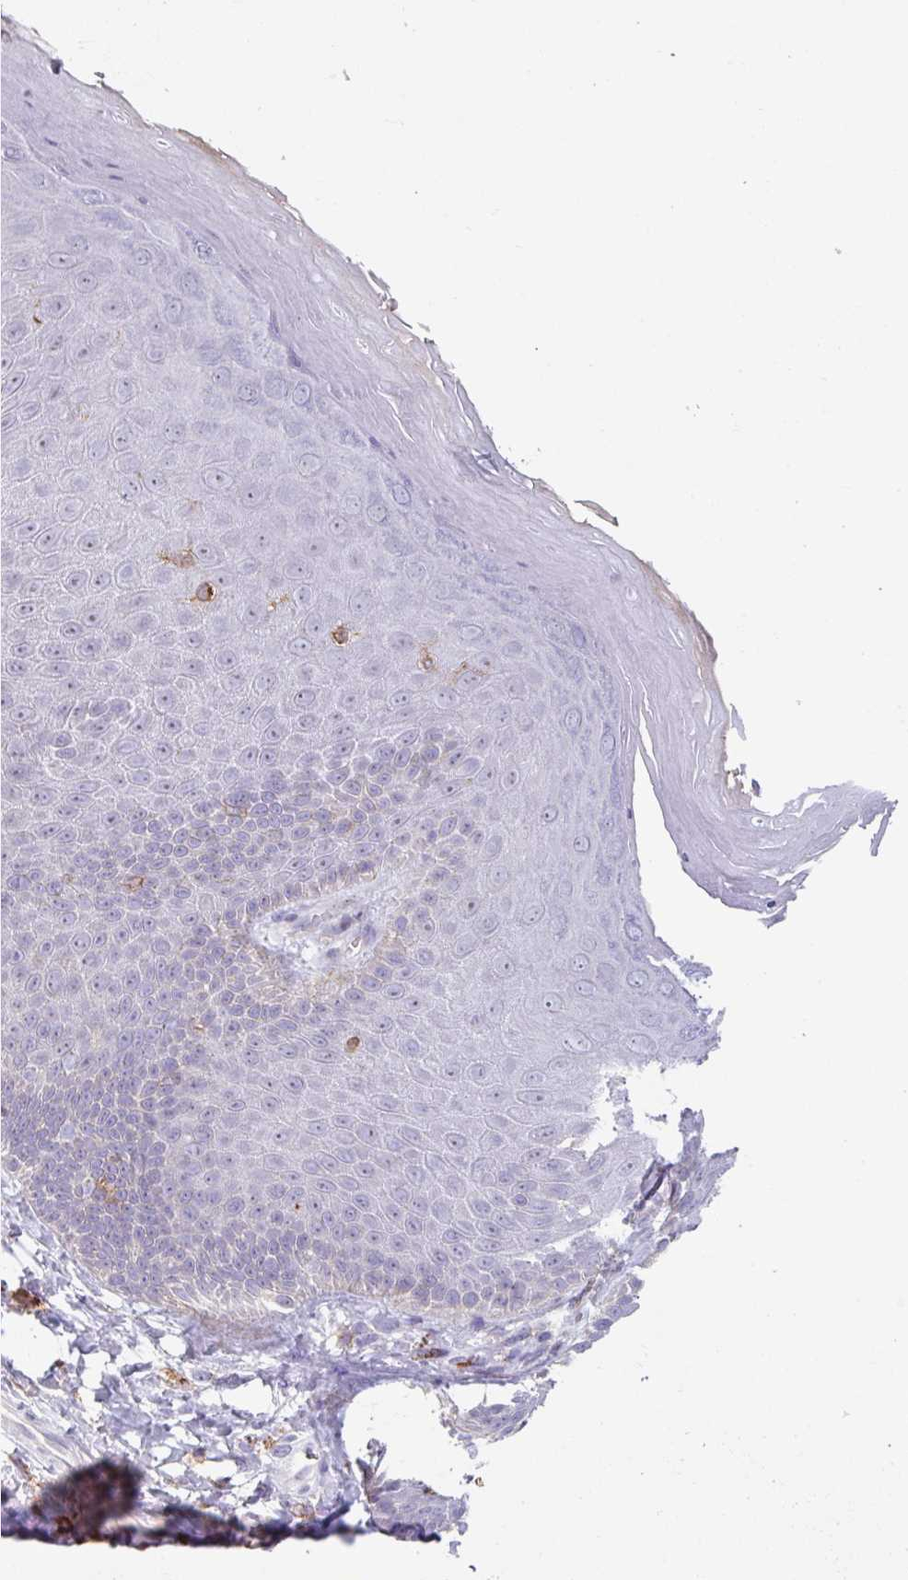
{"staining": {"intensity": "negative", "quantity": "none", "location": "none"}, "tissue": "skin", "cell_type": "Epidermal cells", "image_type": "normal", "snomed": [{"axis": "morphology", "description": "Normal tissue, NOS"}, {"axis": "topography", "description": "Anal"}, {"axis": "topography", "description": "Peripheral nerve tissue"}], "caption": "High power microscopy photomicrograph of an immunohistochemistry micrograph of unremarkable skin, revealing no significant staining in epidermal cells.", "gene": "EXOSC5", "patient": {"sex": "male", "age": 53}}